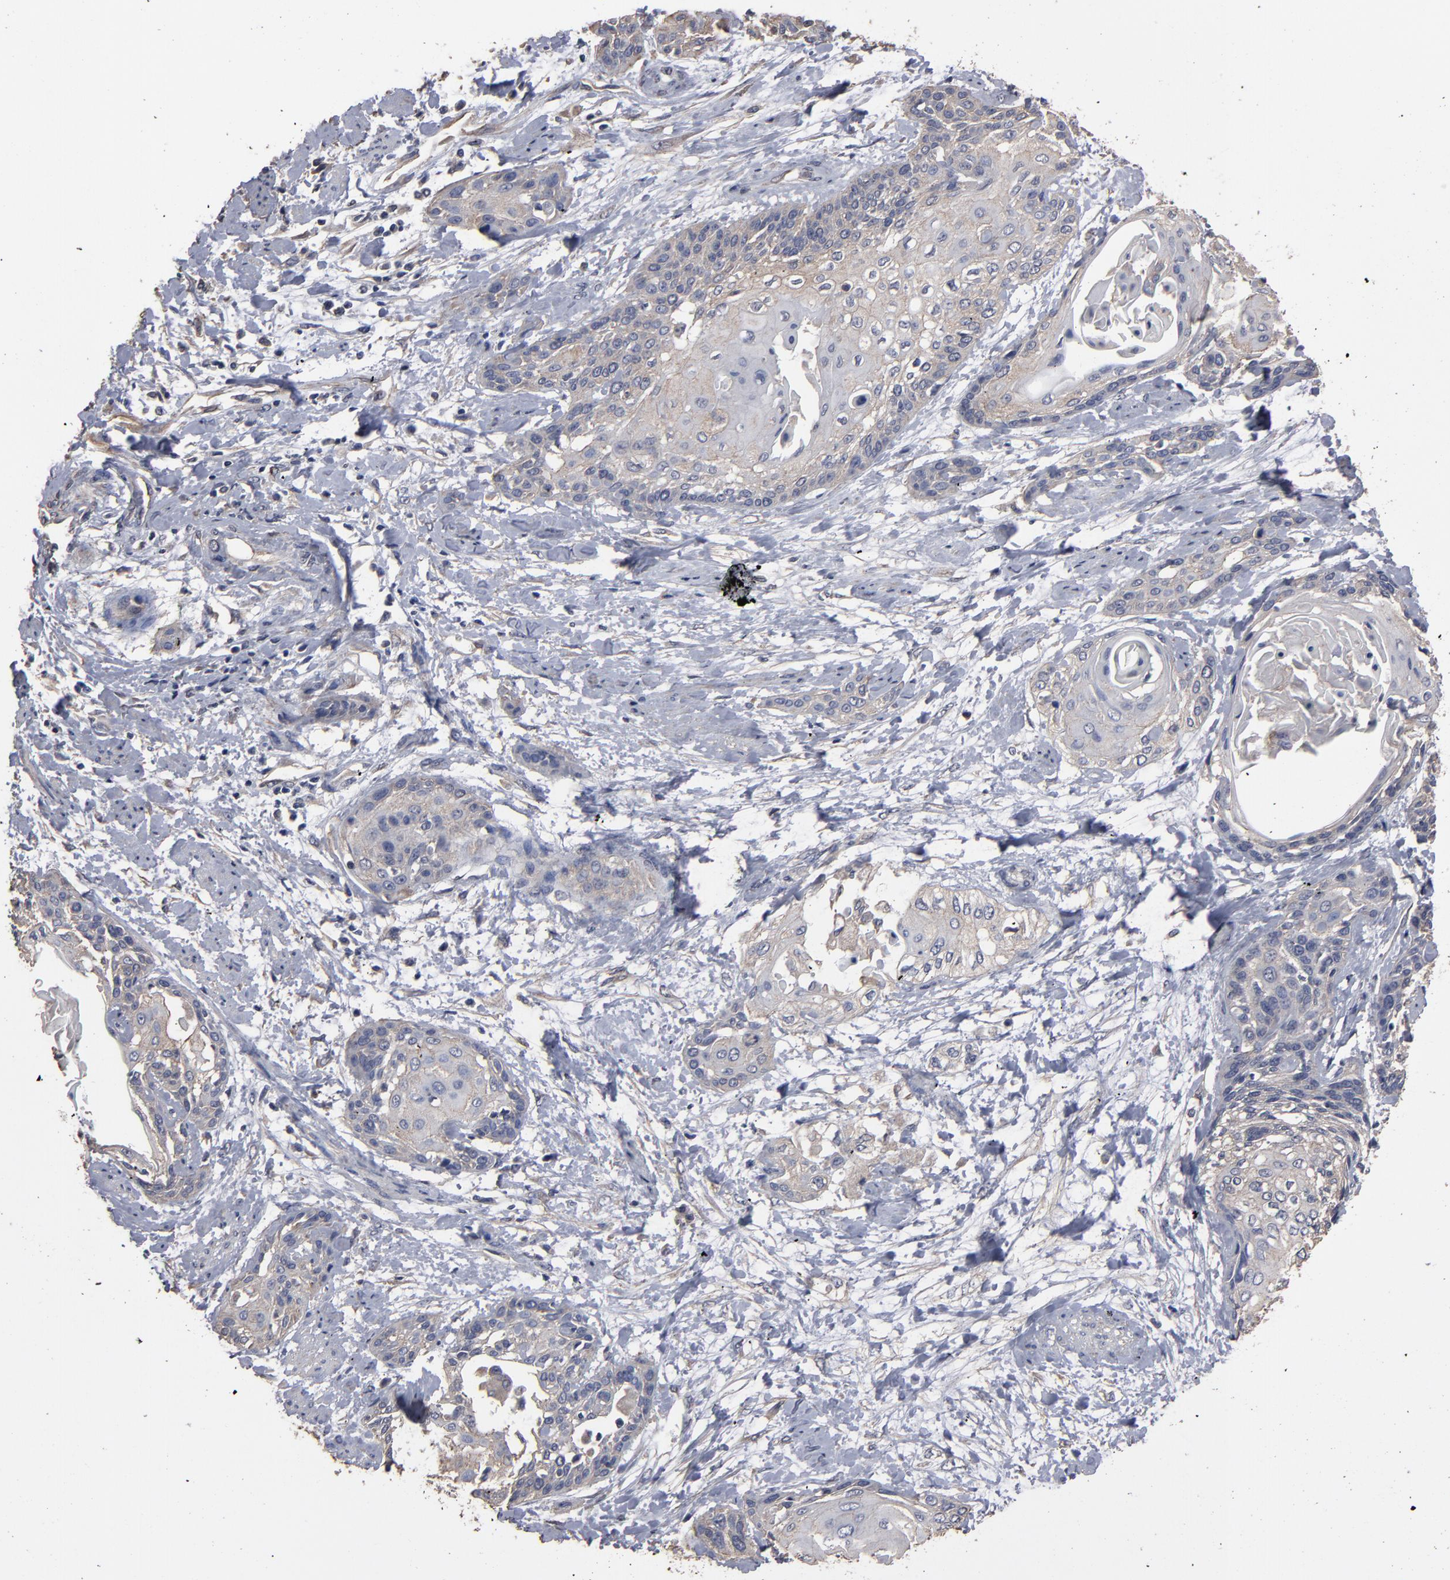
{"staining": {"intensity": "weak", "quantity": ">75%", "location": "cytoplasmic/membranous"}, "tissue": "cervical cancer", "cell_type": "Tumor cells", "image_type": "cancer", "snomed": [{"axis": "morphology", "description": "Squamous cell carcinoma, NOS"}, {"axis": "topography", "description": "Cervix"}], "caption": "Squamous cell carcinoma (cervical) was stained to show a protein in brown. There is low levels of weak cytoplasmic/membranous staining in approximately >75% of tumor cells.", "gene": "DMD", "patient": {"sex": "female", "age": 57}}